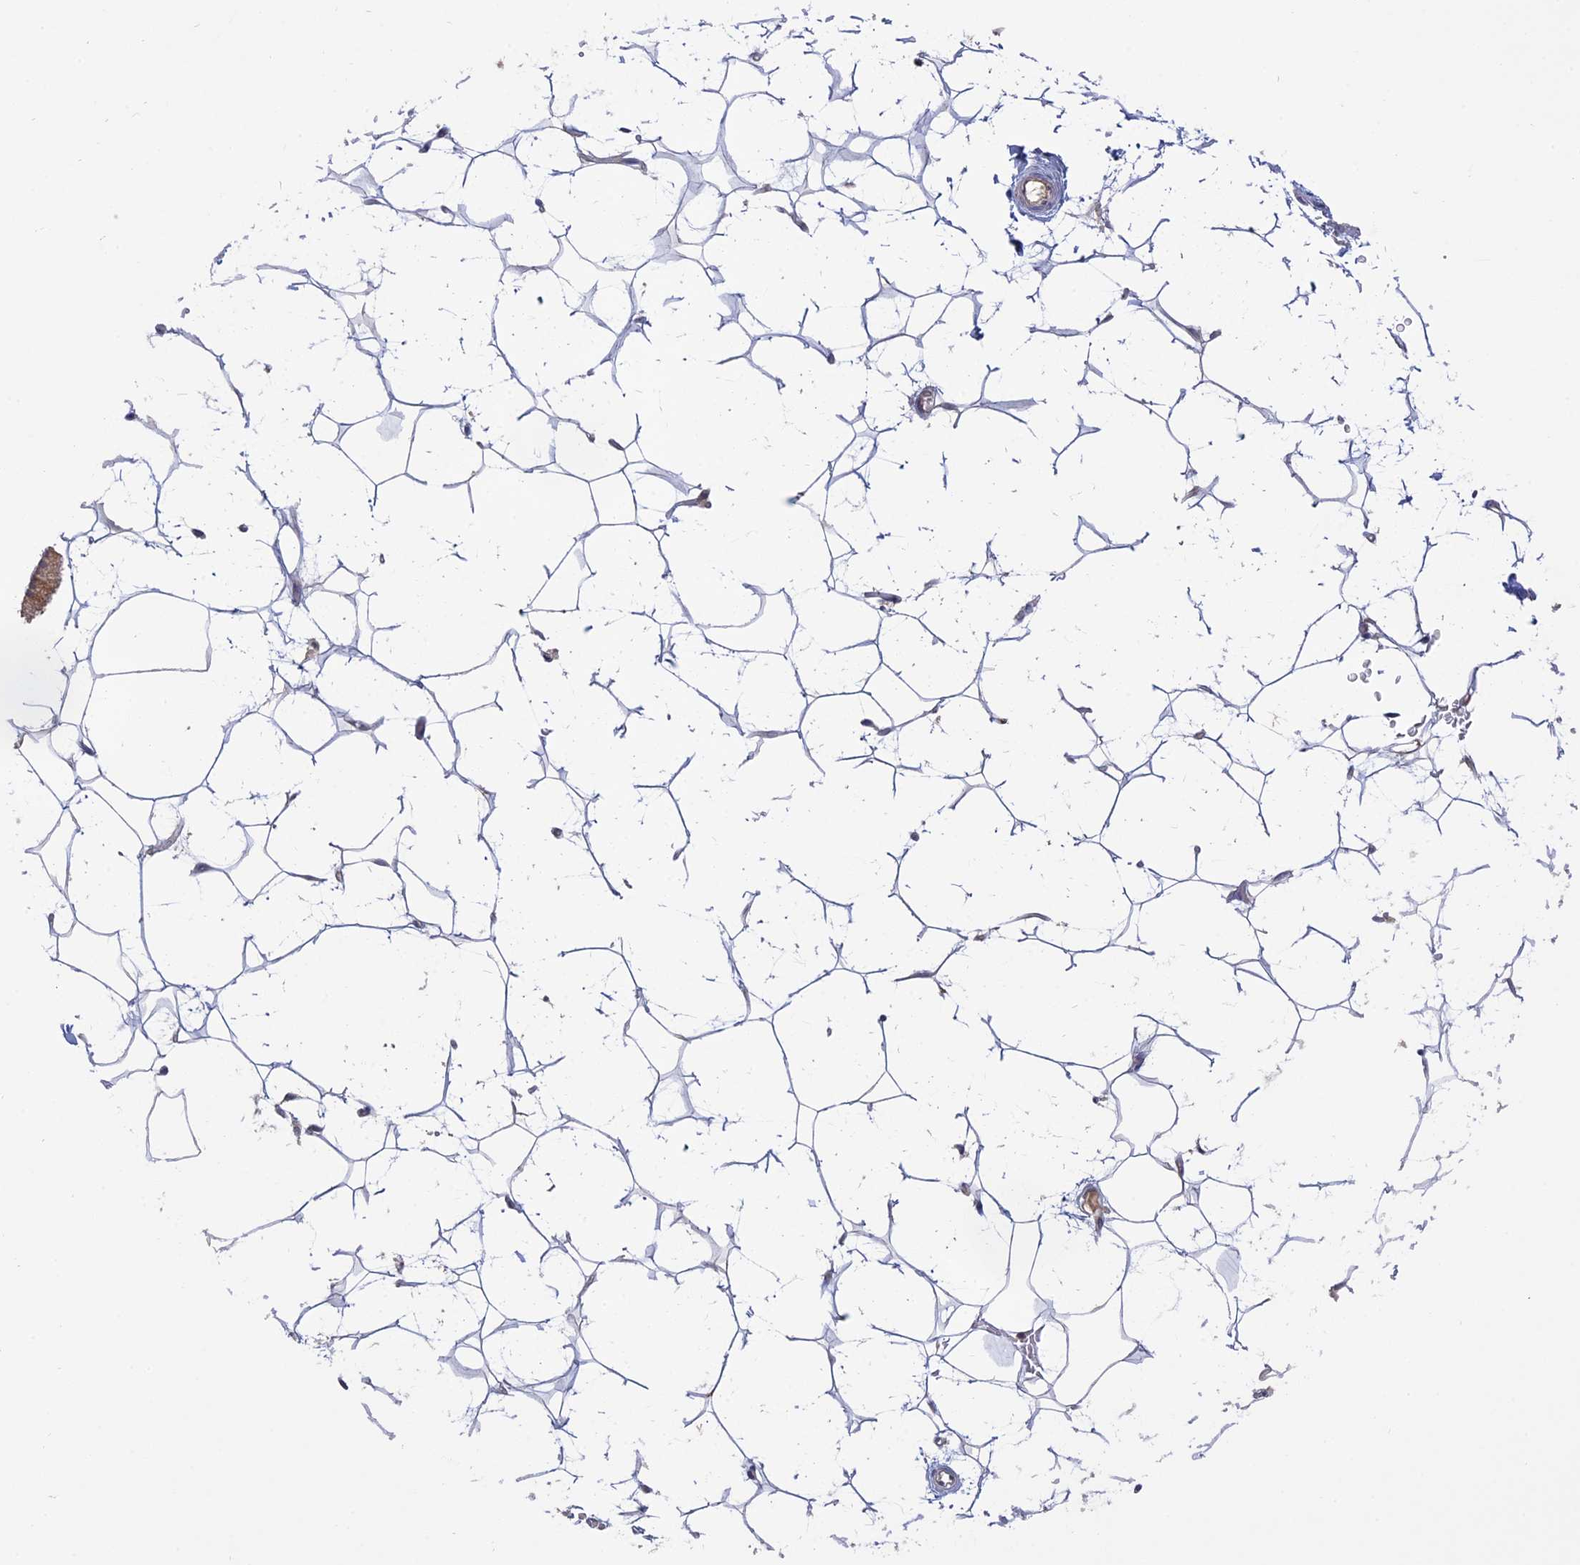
{"staining": {"intensity": "negative", "quantity": "none", "location": "none"}, "tissue": "adipose tissue", "cell_type": "Adipocytes", "image_type": "normal", "snomed": [{"axis": "morphology", "description": "Normal tissue, NOS"}, {"axis": "topography", "description": "Breast"}], "caption": "Adipose tissue stained for a protein using immunohistochemistry shows no expression adipocytes.", "gene": "TMEM208", "patient": {"sex": "female", "age": 26}}